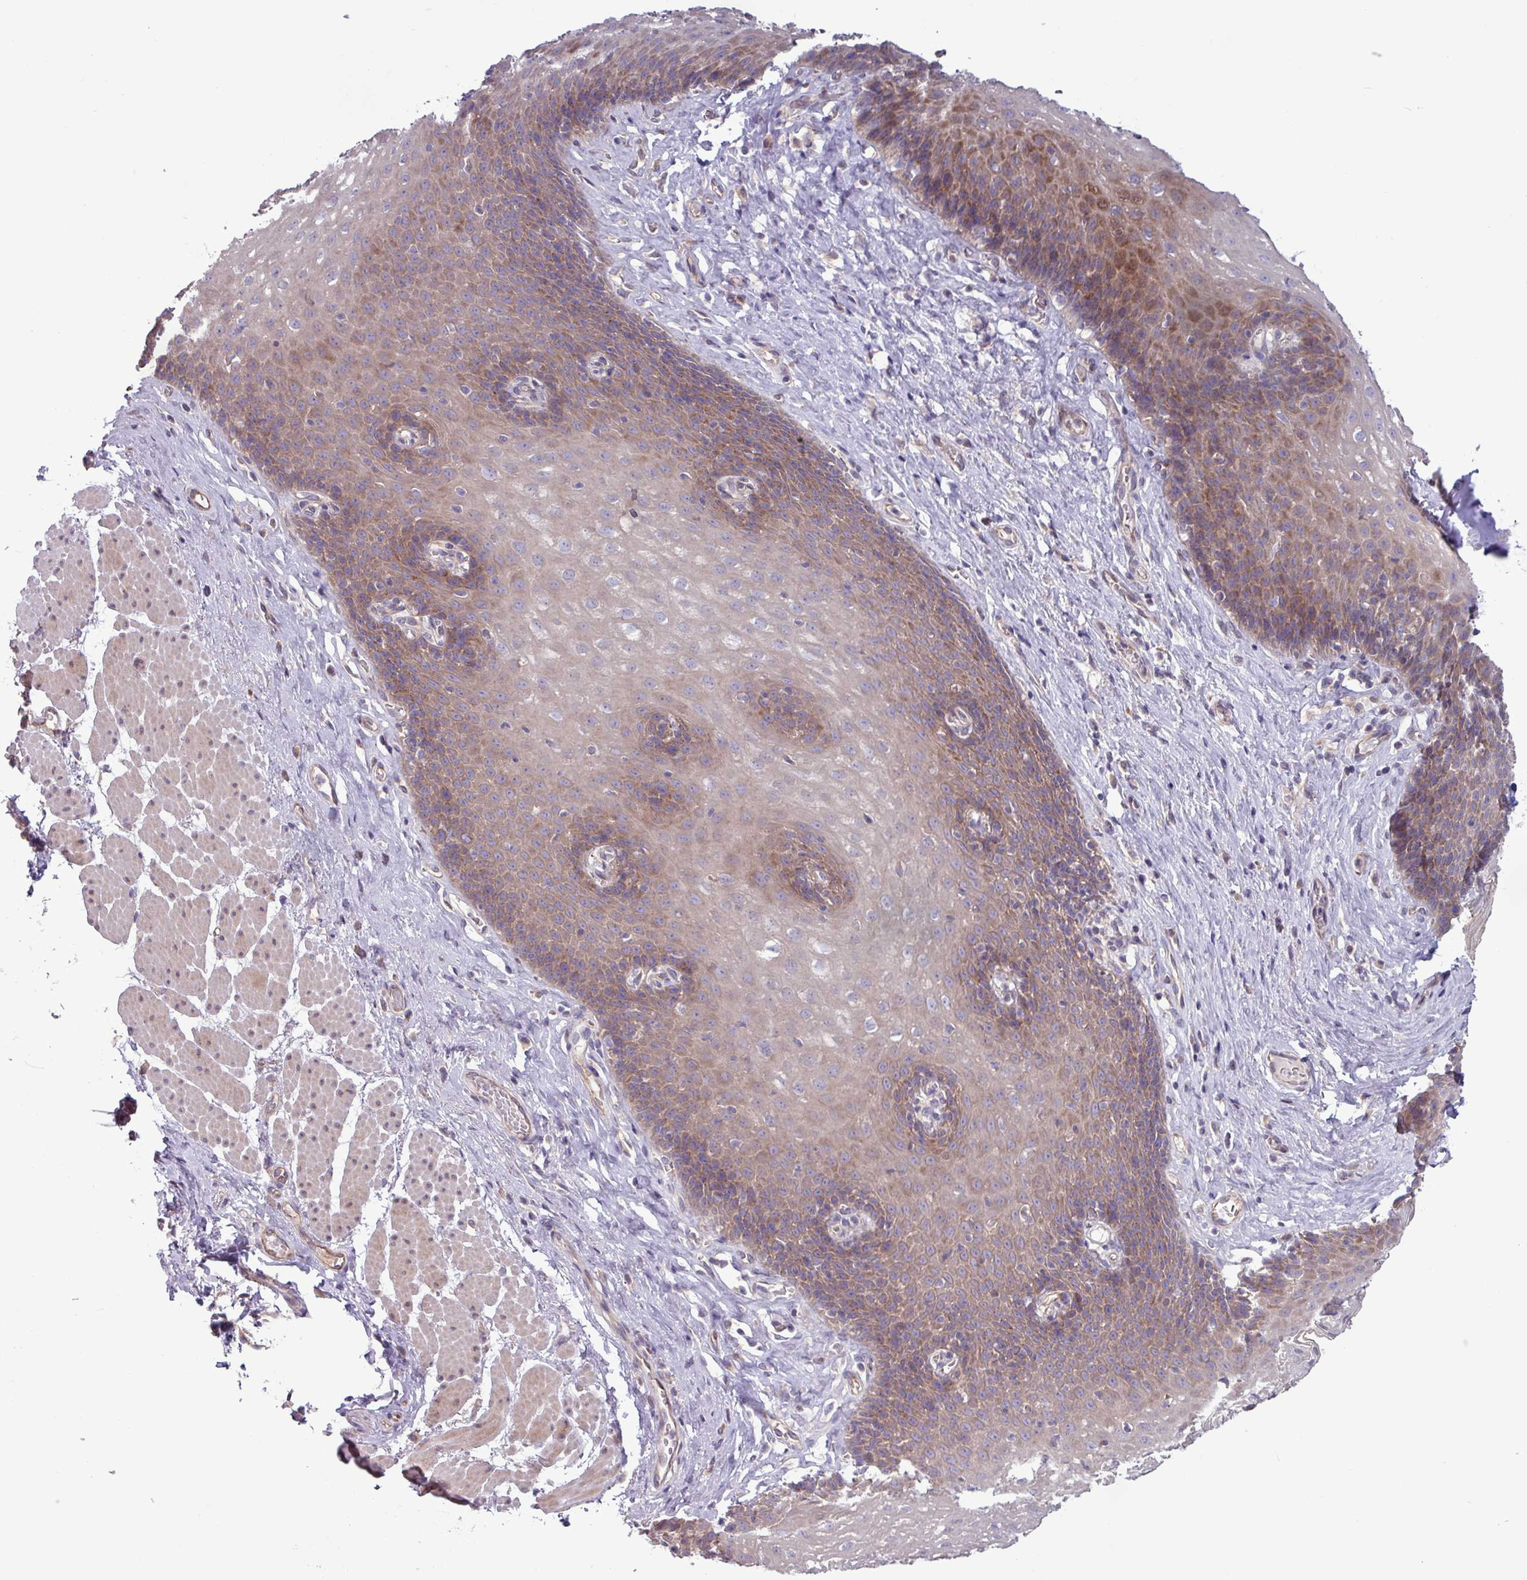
{"staining": {"intensity": "moderate", "quantity": "25%-75%", "location": "cytoplasmic/membranous"}, "tissue": "esophagus", "cell_type": "Squamous epithelial cells", "image_type": "normal", "snomed": [{"axis": "morphology", "description": "Normal tissue, NOS"}, {"axis": "topography", "description": "Esophagus"}], "caption": "Unremarkable esophagus displays moderate cytoplasmic/membranous positivity in approximately 25%-75% of squamous epithelial cells, visualized by immunohistochemistry.", "gene": "PLIN2", "patient": {"sex": "female", "age": 66}}